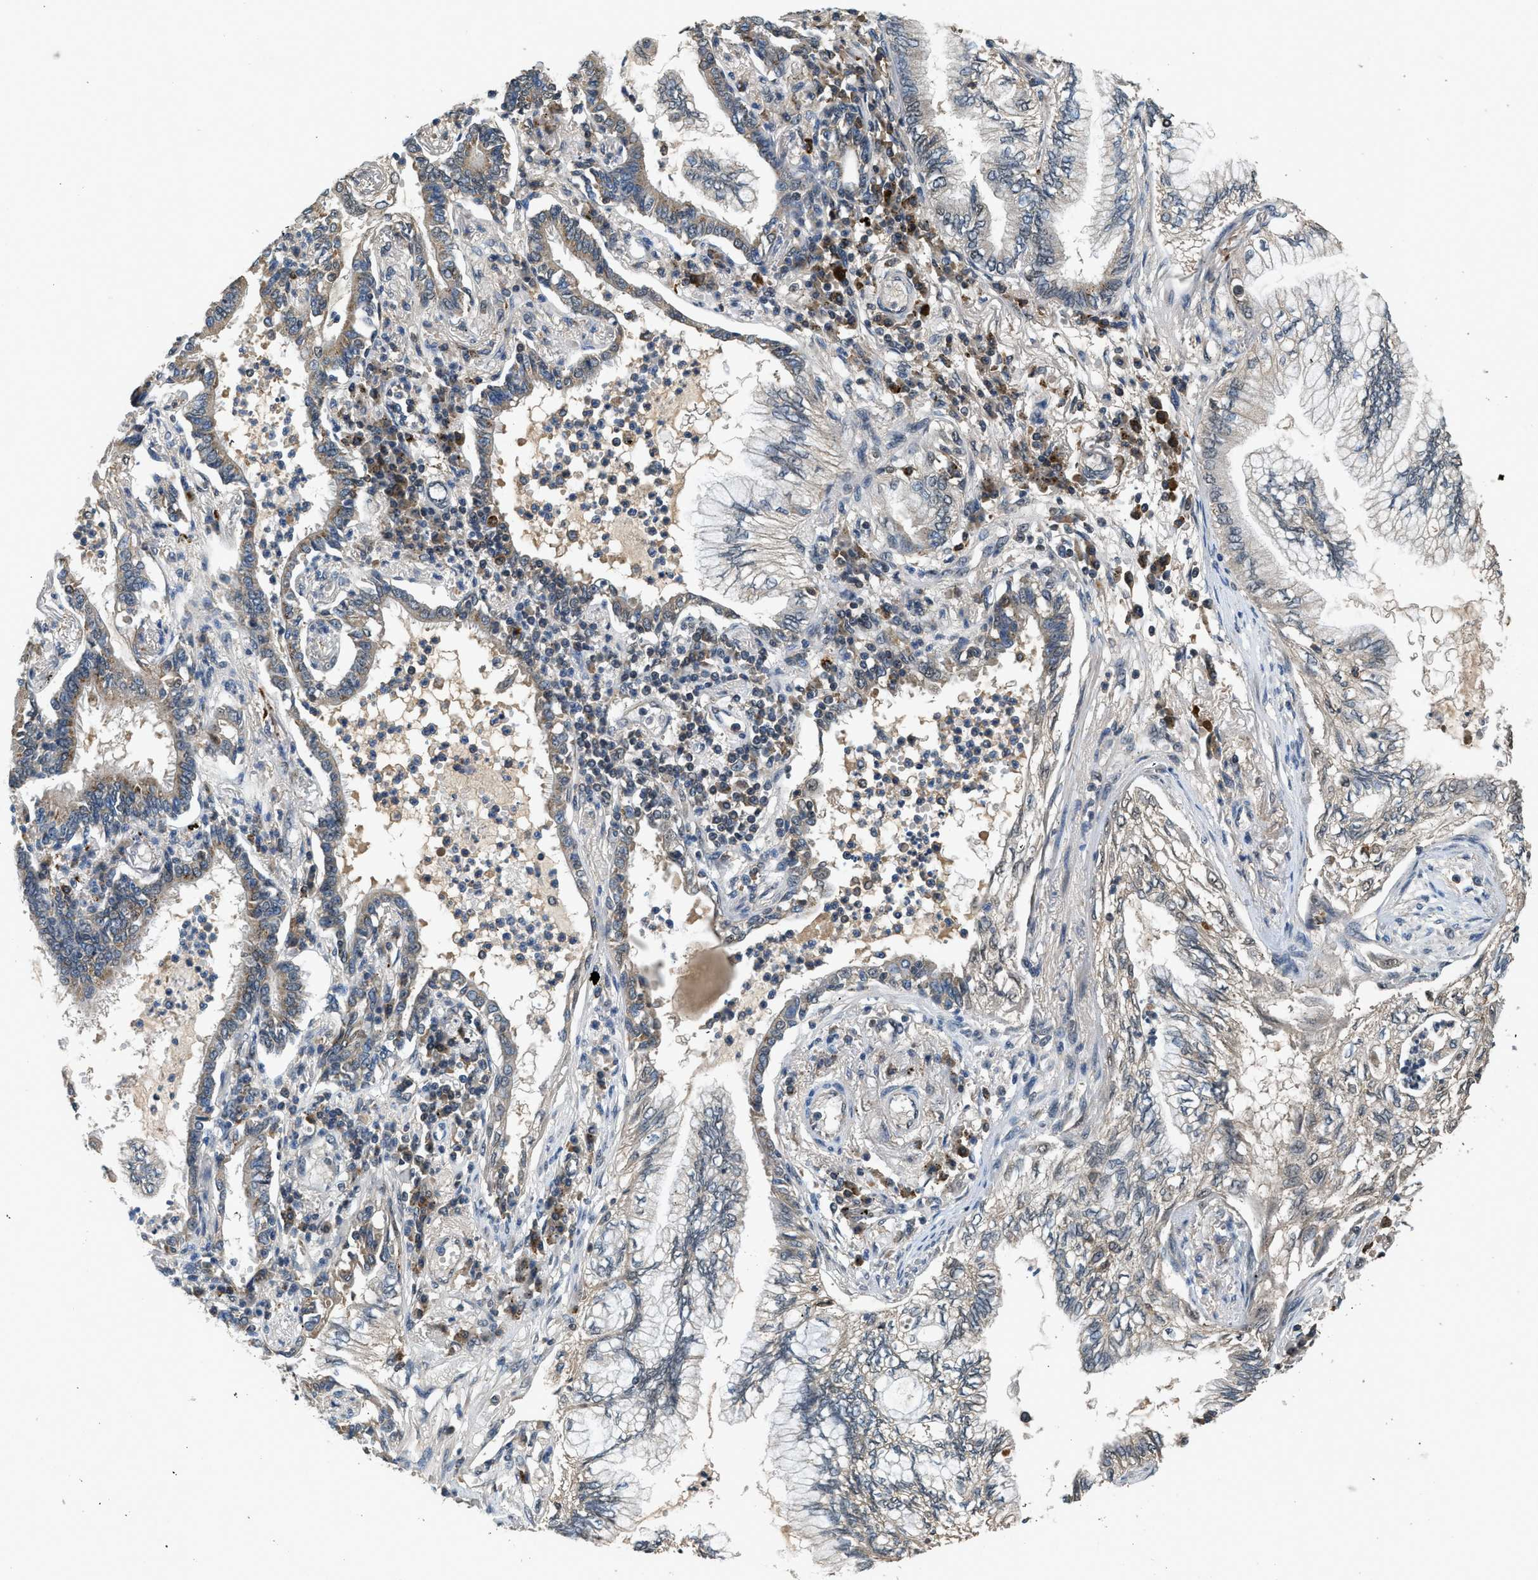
{"staining": {"intensity": "weak", "quantity": "25%-75%", "location": "cytoplasmic/membranous"}, "tissue": "lung cancer", "cell_type": "Tumor cells", "image_type": "cancer", "snomed": [{"axis": "morphology", "description": "Normal tissue, NOS"}, {"axis": "morphology", "description": "Adenocarcinoma, NOS"}, {"axis": "topography", "description": "Bronchus"}, {"axis": "topography", "description": "Lung"}], "caption": "Lung adenocarcinoma stained with a protein marker demonstrates weak staining in tumor cells.", "gene": "SLC15A4", "patient": {"sex": "female", "age": 70}}